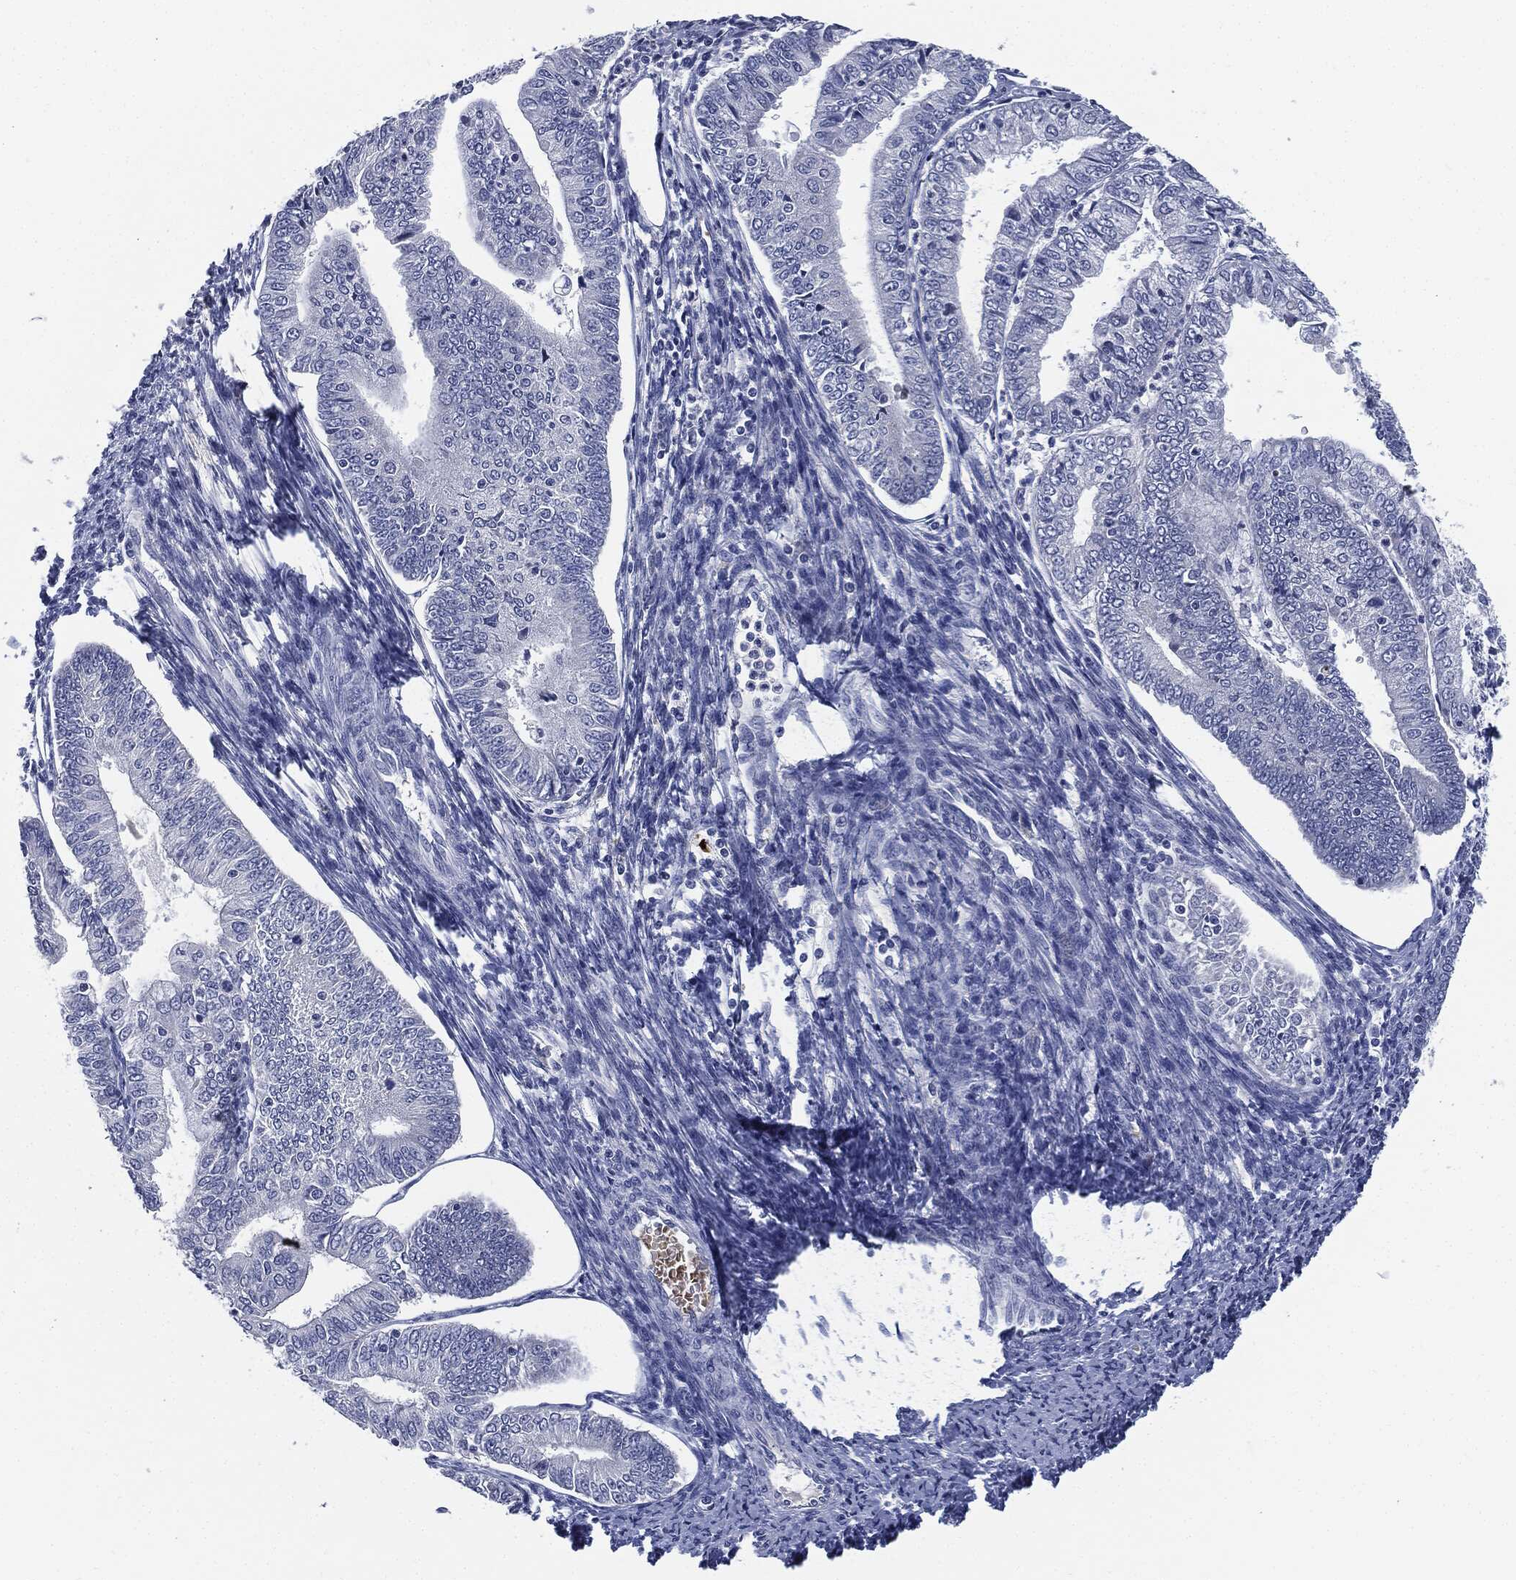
{"staining": {"intensity": "negative", "quantity": "none", "location": "none"}, "tissue": "endometrial cancer", "cell_type": "Tumor cells", "image_type": "cancer", "snomed": [{"axis": "morphology", "description": "Adenocarcinoma, NOS"}, {"axis": "topography", "description": "Endometrium"}], "caption": "The micrograph exhibits no significant positivity in tumor cells of endometrial cancer. (DAB (3,3'-diaminobenzidine) immunohistochemistry (IHC) visualized using brightfield microscopy, high magnification).", "gene": "SIGLEC9", "patient": {"sex": "female", "age": 56}}